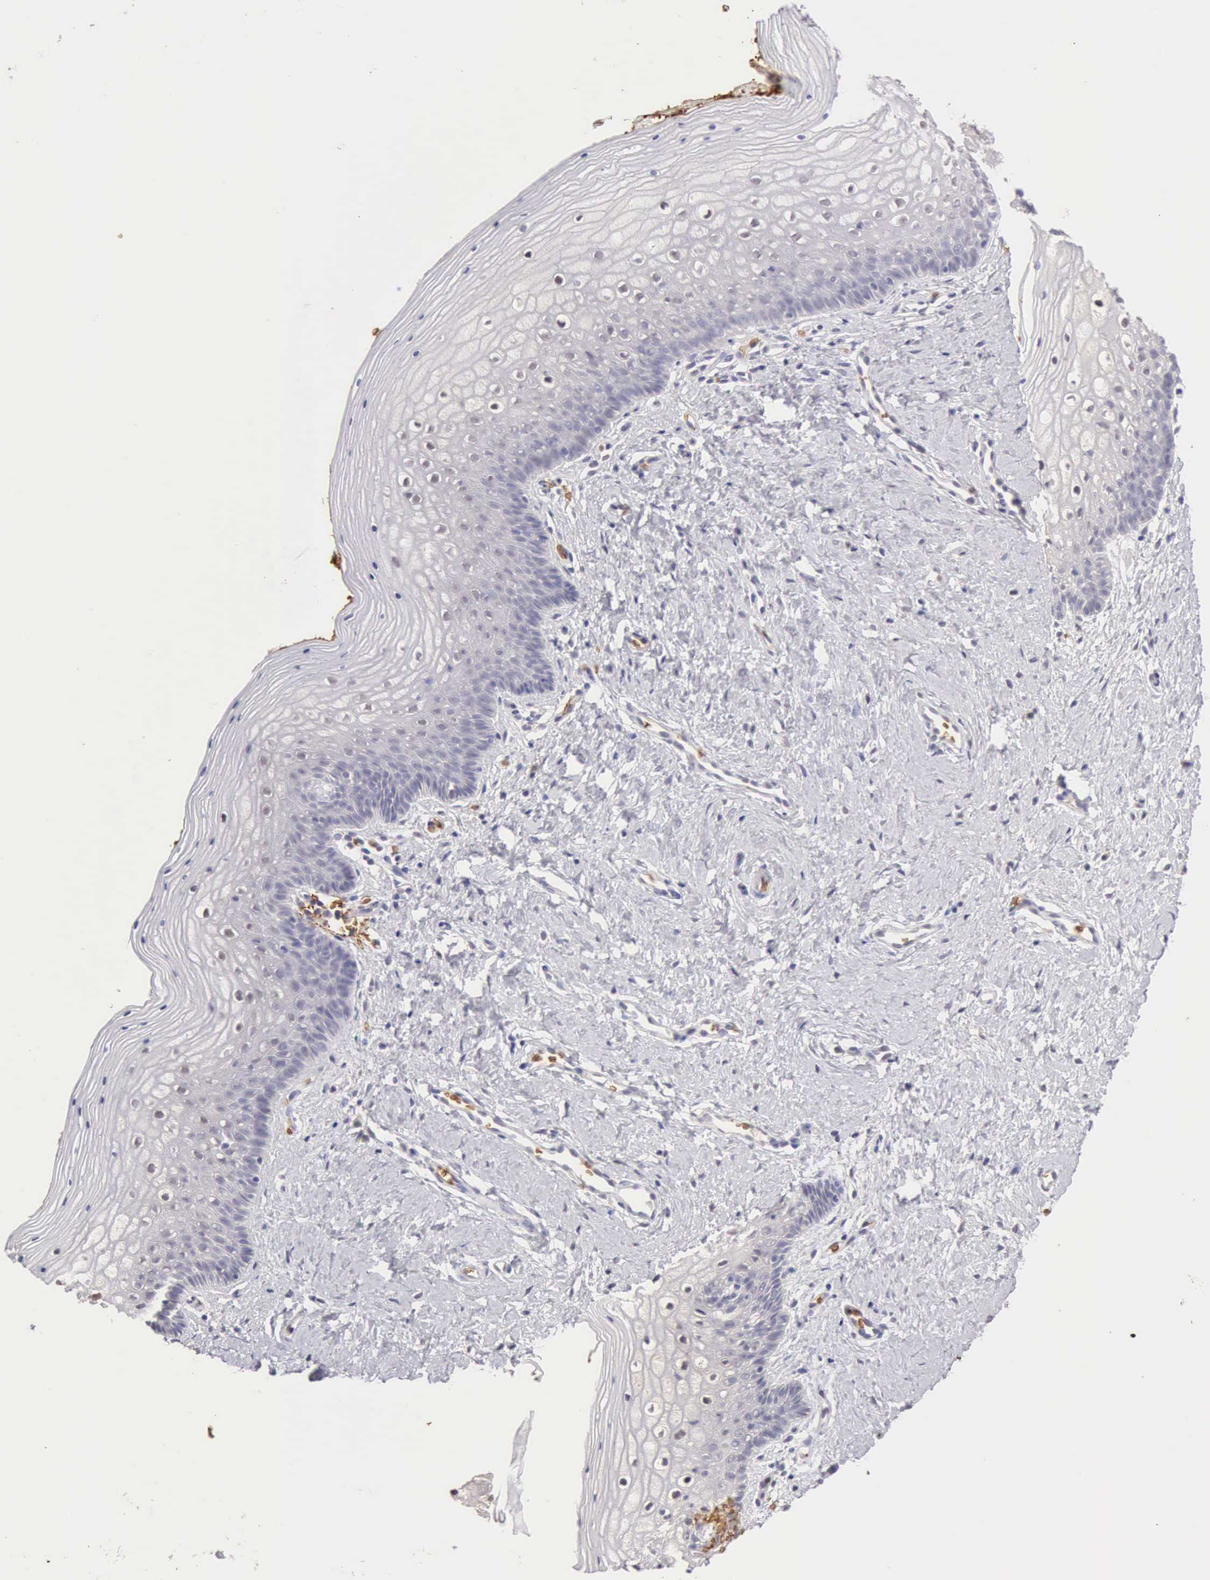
{"staining": {"intensity": "negative", "quantity": "none", "location": "none"}, "tissue": "vagina", "cell_type": "Squamous epithelial cells", "image_type": "normal", "snomed": [{"axis": "morphology", "description": "Normal tissue, NOS"}, {"axis": "topography", "description": "Vagina"}], "caption": "Immunohistochemistry (IHC) histopathology image of normal vagina: human vagina stained with DAB (3,3'-diaminobenzidine) demonstrates no significant protein expression in squamous epithelial cells.", "gene": "CFI", "patient": {"sex": "female", "age": 46}}